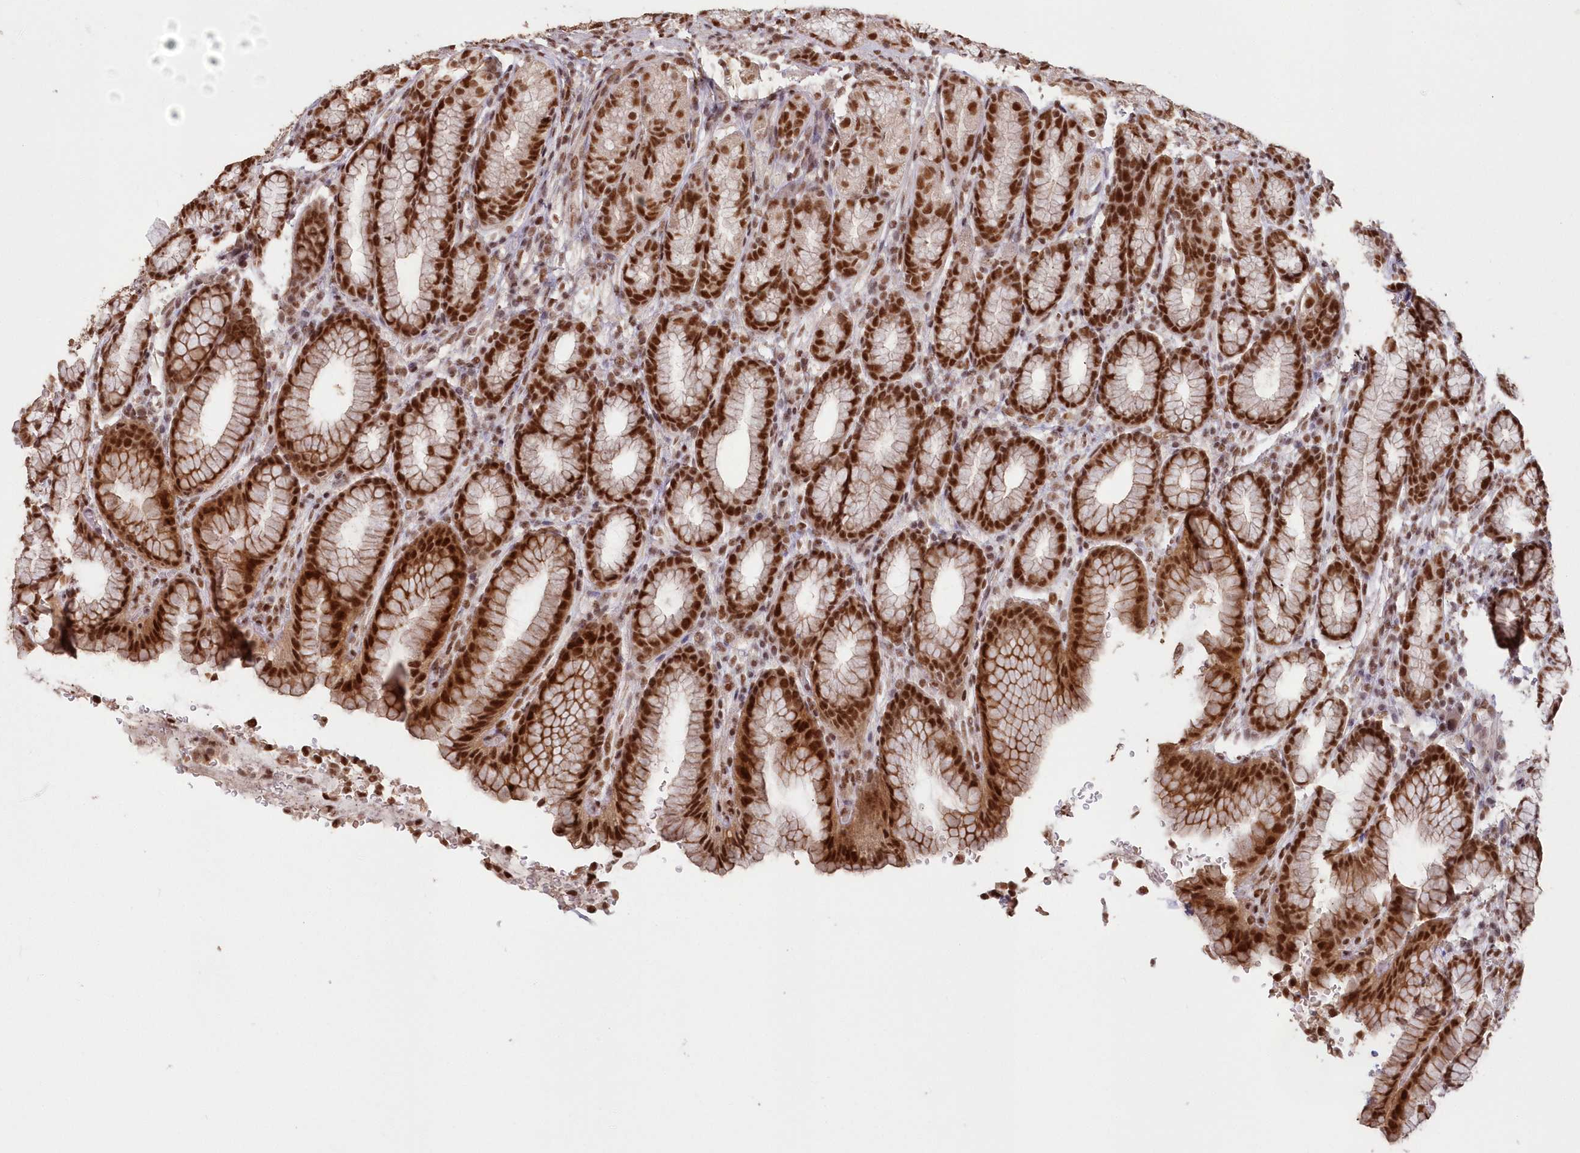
{"staining": {"intensity": "strong", "quantity": ">75%", "location": "nuclear"}, "tissue": "stomach", "cell_type": "Glandular cells", "image_type": "normal", "snomed": [{"axis": "morphology", "description": "Normal tissue, NOS"}, {"axis": "topography", "description": "Stomach"}], "caption": "DAB (3,3'-diaminobenzidine) immunohistochemical staining of benign human stomach reveals strong nuclear protein positivity in about >75% of glandular cells. (DAB = brown stain, brightfield microscopy at high magnification).", "gene": "PDS5A", "patient": {"sex": "male", "age": 42}}